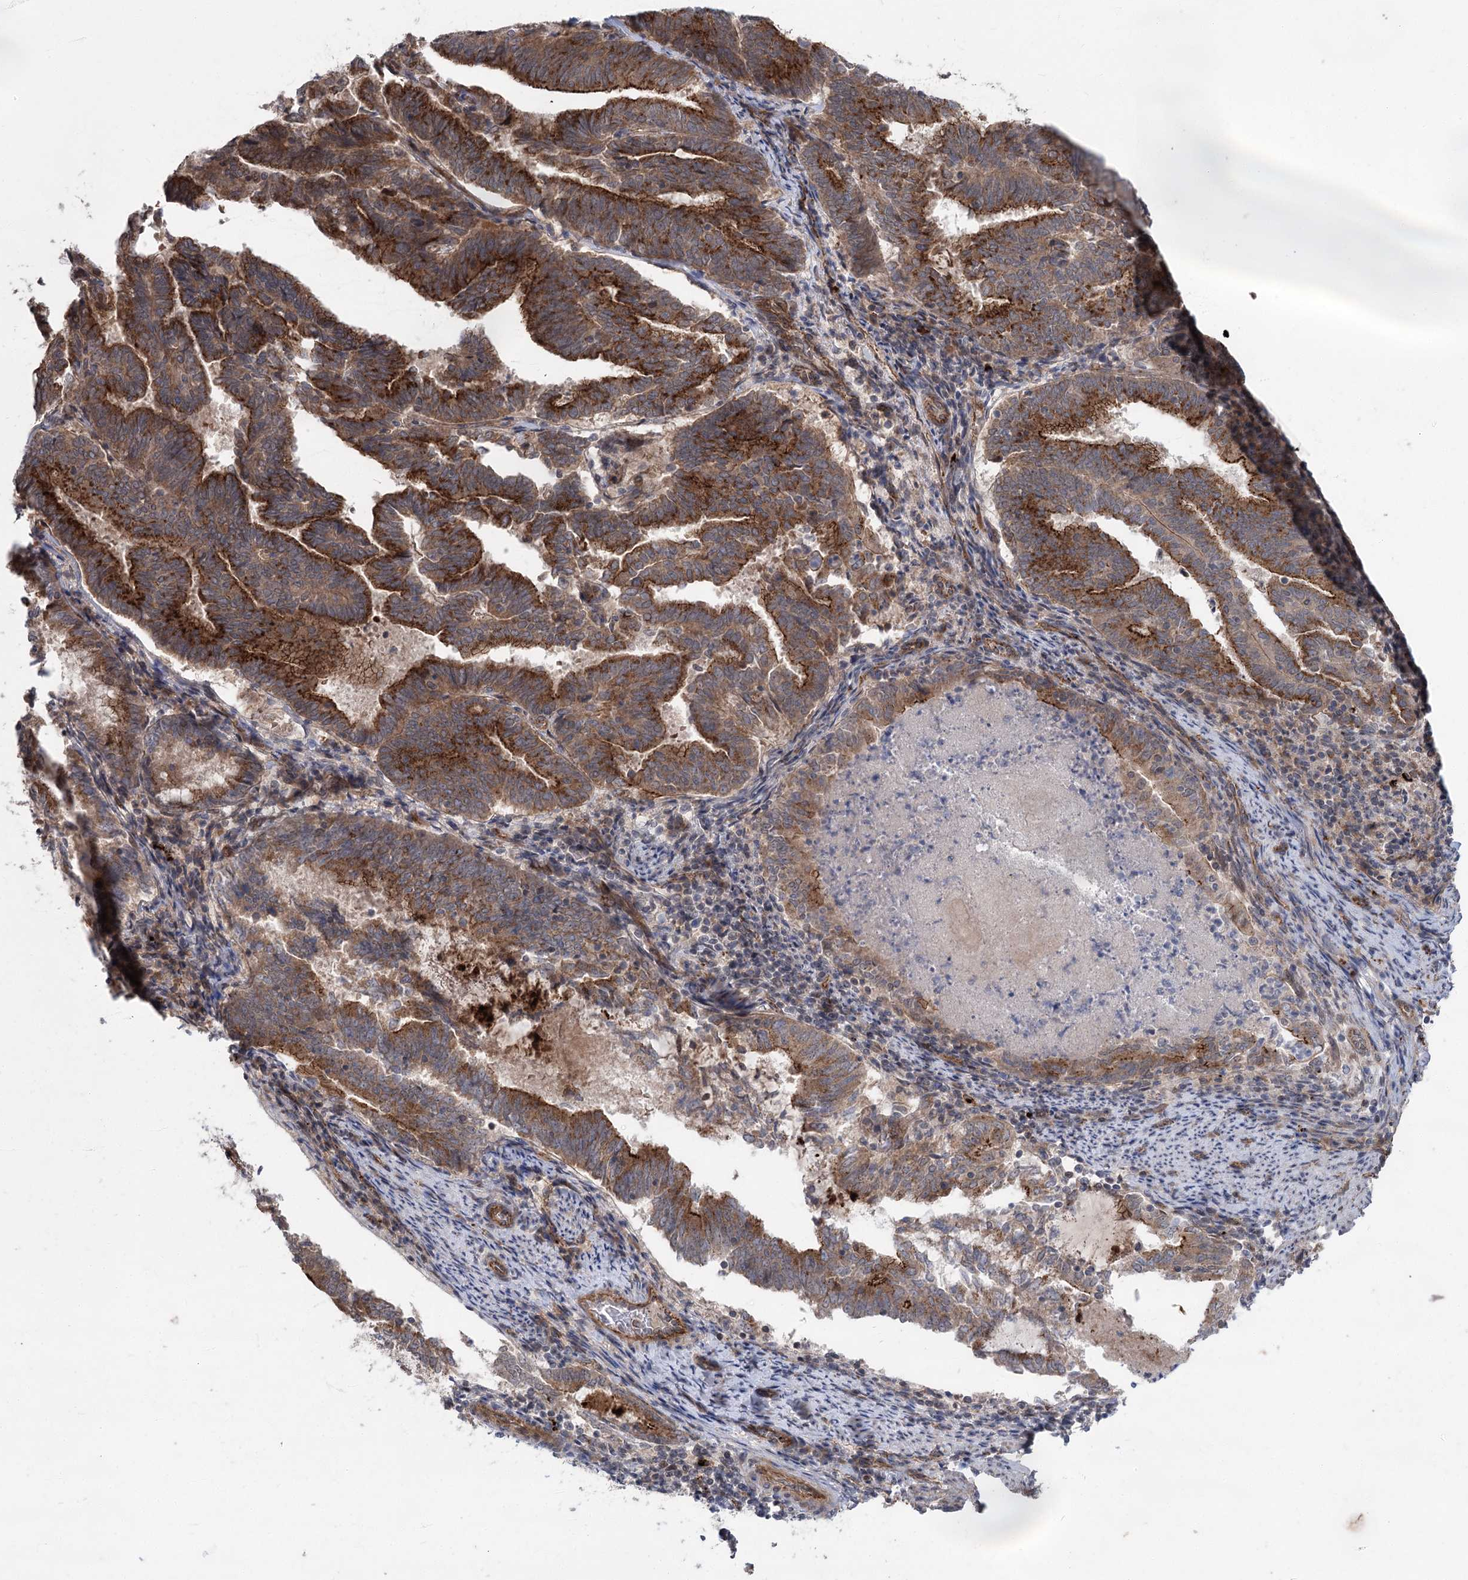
{"staining": {"intensity": "strong", "quantity": ">75%", "location": "cytoplasmic/membranous"}, "tissue": "endometrial cancer", "cell_type": "Tumor cells", "image_type": "cancer", "snomed": [{"axis": "morphology", "description": "Adenocarcinoma, NOS"}, {"axis": "topography", "description": "Endometrium"}], "caption": "DAB immunohistochemical staining of human adenocarcinoma (endometrial) displays strong cytoplasmic/membranous protein positivity in about >75% of tumor cells.", "gene": "METTL24", "patient": {"sex": "female", "age": 80}}